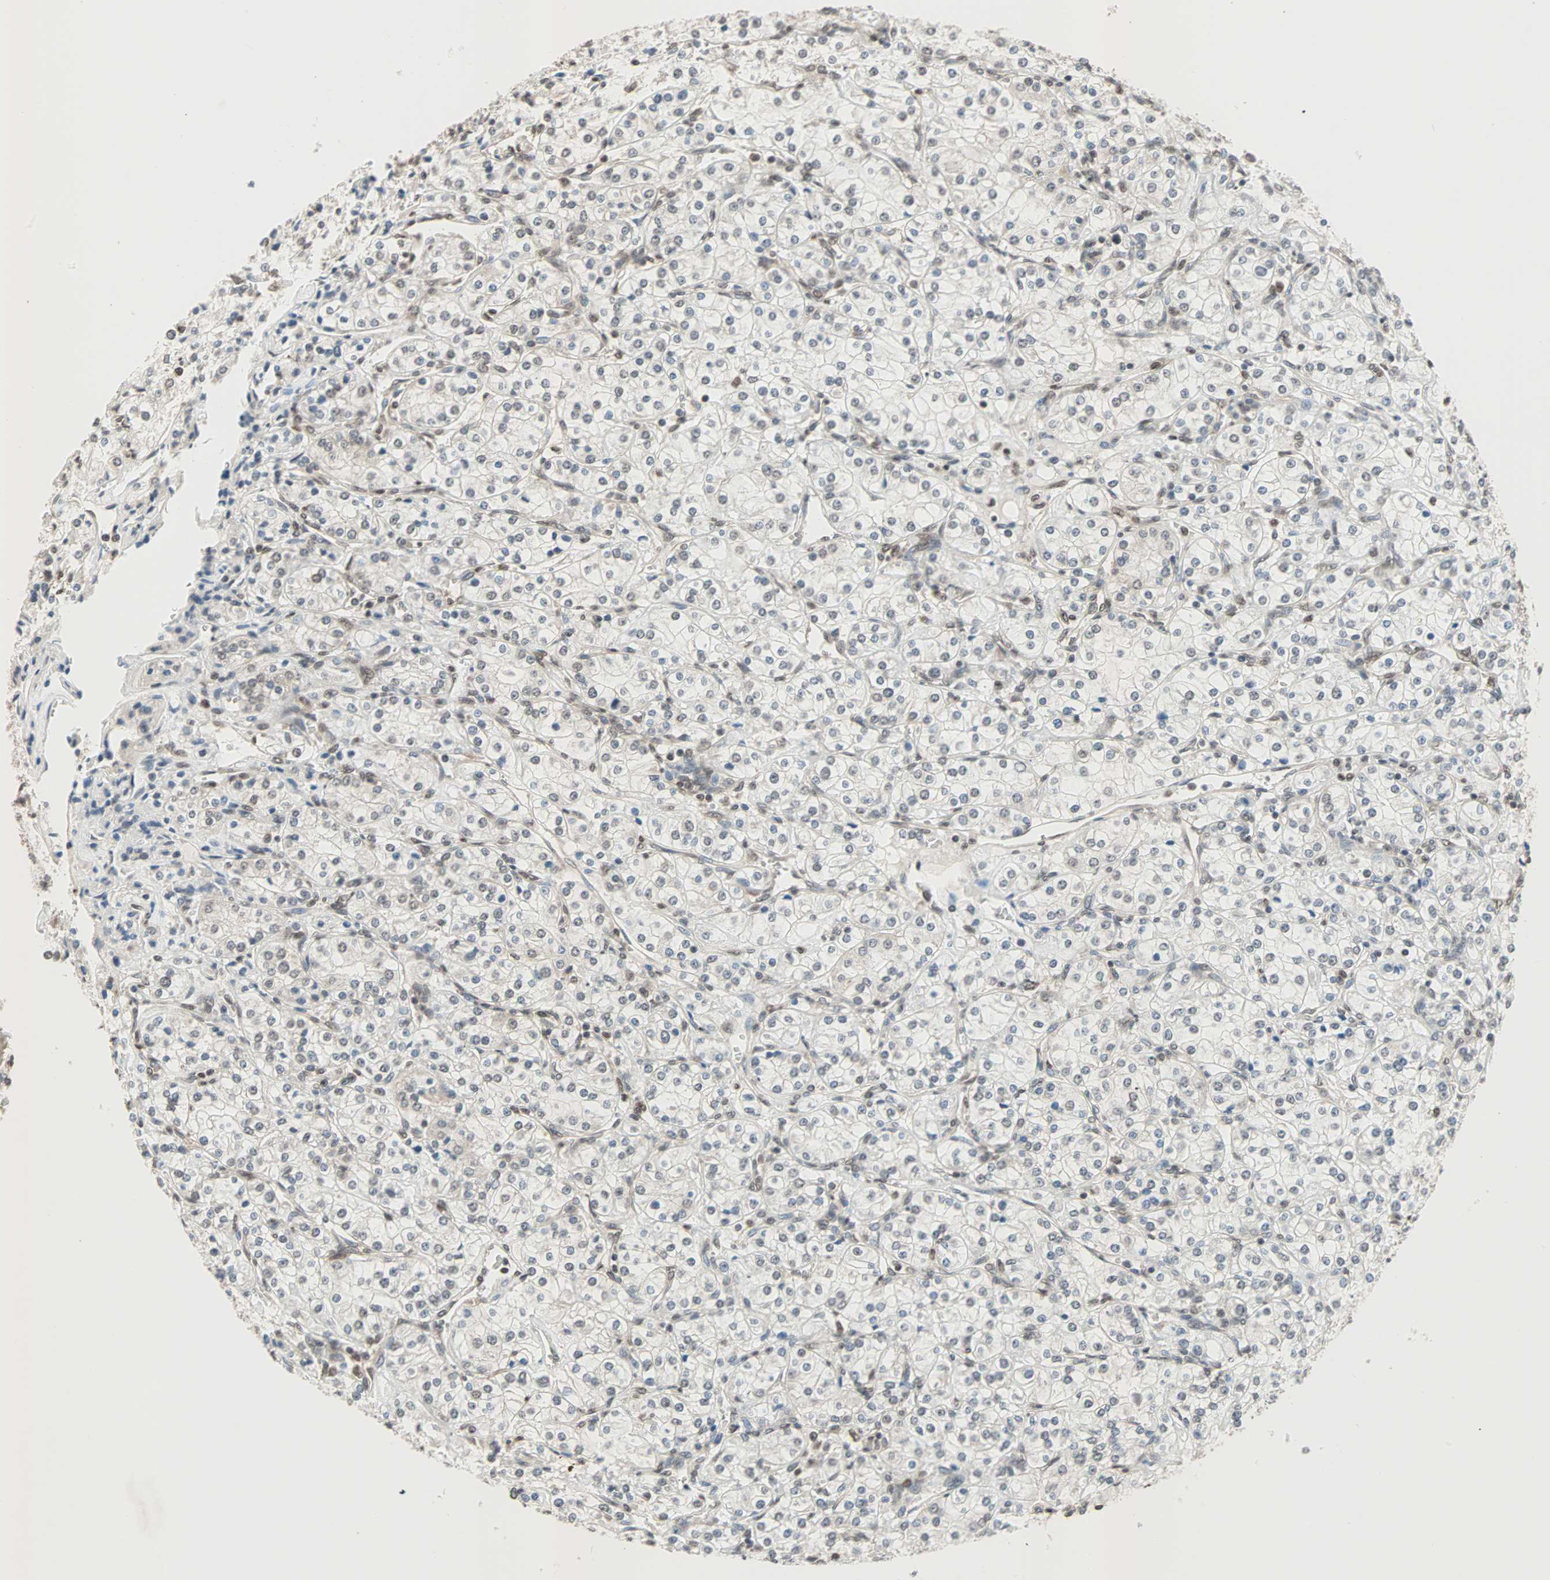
{"staining": {"intensity": "weak", "quantity": "<25%", "location": "nuclear"}, "tissue": "renal cancer", "cell_type": "Tumor cells", "image_type": "cancer", "snomed": [{"axis": "morphology", "description": "Adenocarcinoma, NOS"}, {"axis": "topography", "description": "Kidney"}], "caption": "There is no significant staining in tumor cells of adenocarcinoma (renal).", "gene": "DAZAP1", "patient": {"sex": "male", "age": 77}}